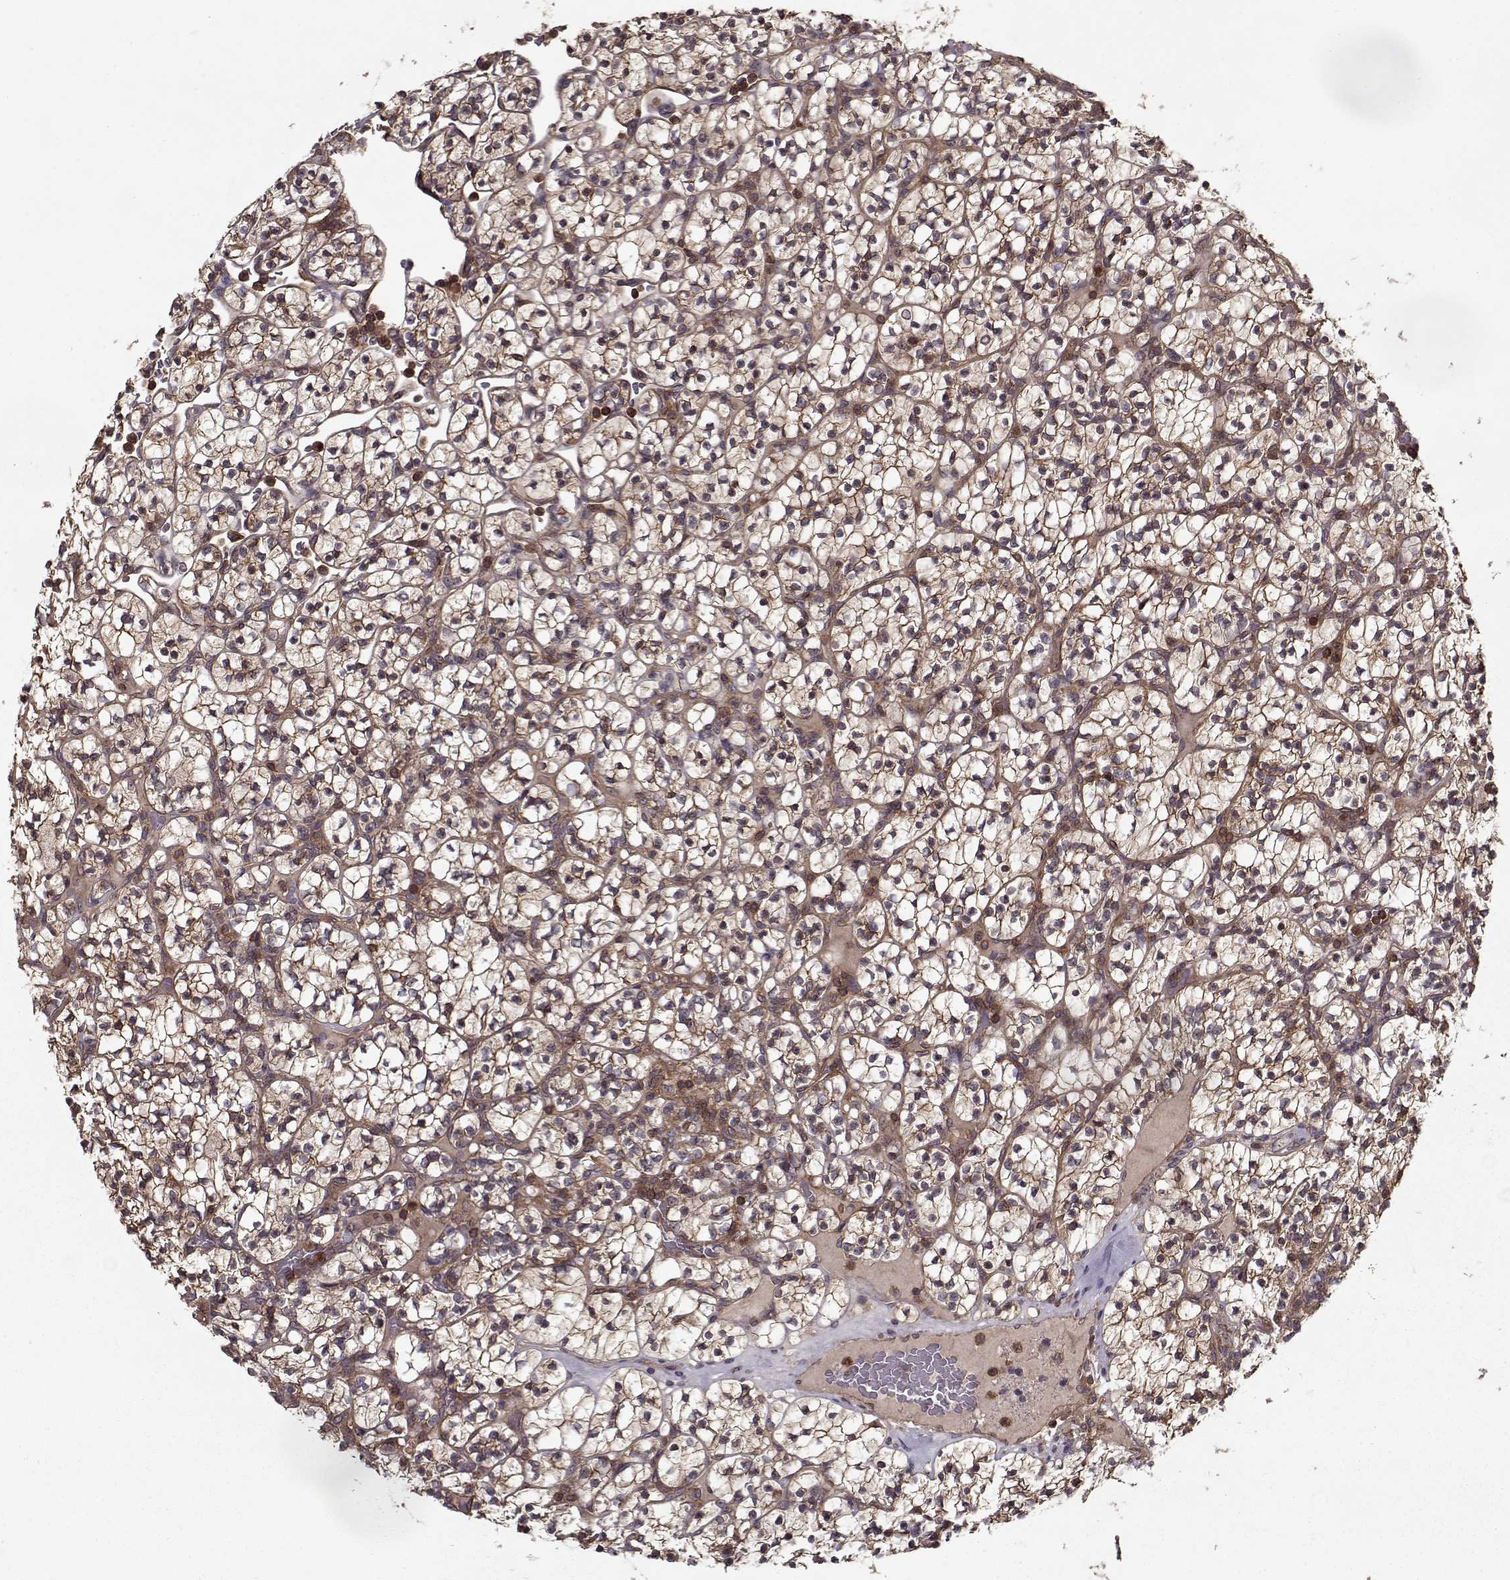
{"staining": {"intensity": "strong", "quantity": ">75%", "location": "cytoplasmic/membranous"}, "tissue": "renal cancer", "cell_type": "Tumor cells", "image_type": "cancer", "snomed": [{"axis": "morphology", "description": "Adenocarcinoma, NOS"}, {"axis": "topography", "description": "Kidney"}], "caption": "Immunohistochemical staining of renal cancer (adenocarcinoma) shows high levels of strong cytoplasmic/membranous staining in approximately >75% of tumor cells. (DAB (3,3'-diaminobenzidine) IHC with brightfield microscopy, high magnification).", "gene": "PPP1R12A", "patient": {"sex": "female", "age": 89}}